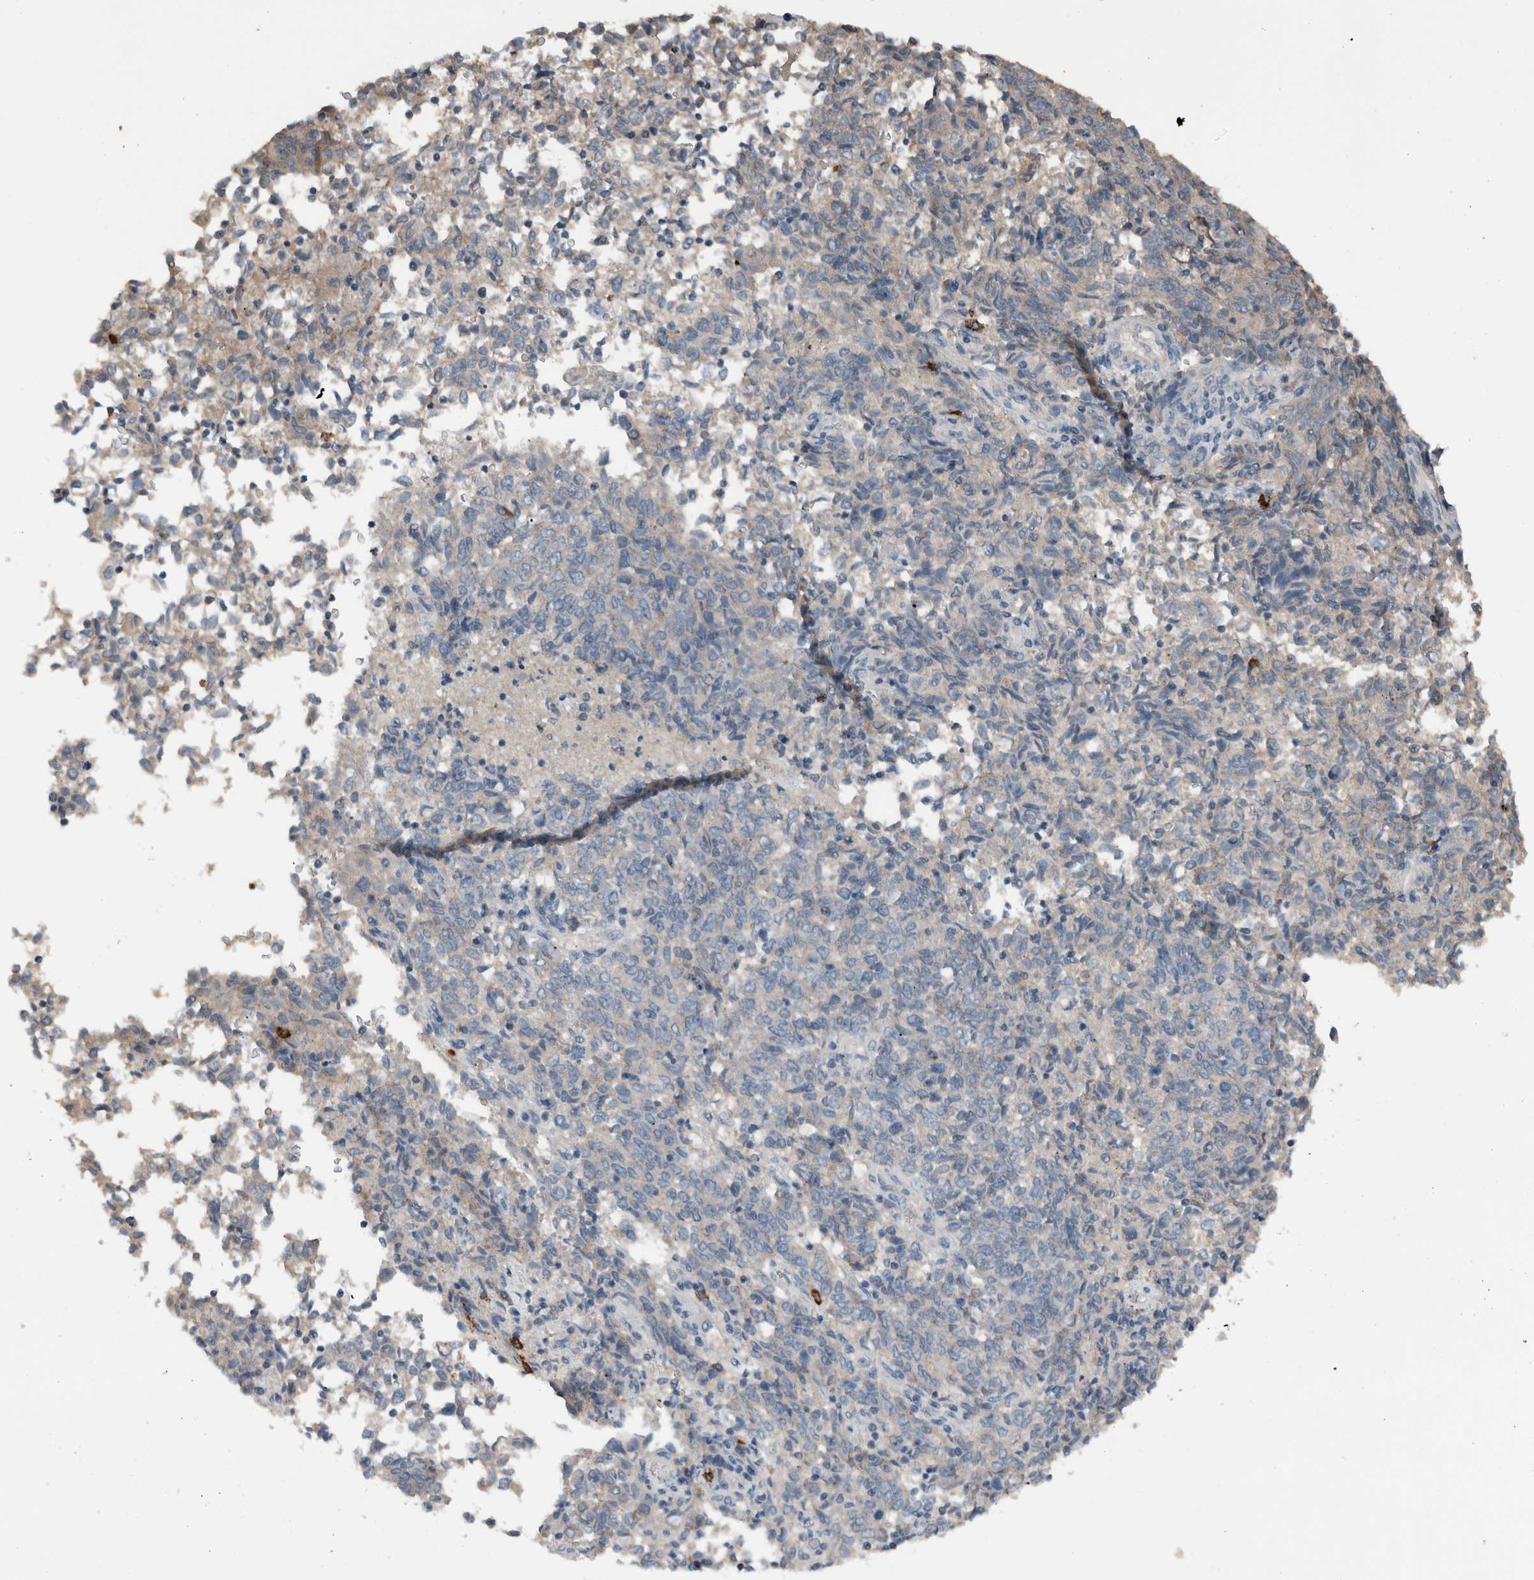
{"staining": {"intensity": "negative", "quantity": "none", "location": "none"}, "tissue": "endometrial cancer", "cell_type": "Tumor cells", "image_type": "cancer", "snomed": [{"axis": "morphology", "description": "Adenocarcinoma, NOS"}, {"axis": "topography", "description": "Endometrium"}], "caption": "Immunohistochemical staining of human endometrial cancer reveals no significant staining in tumor cells.", "gene": "CRNN", "patient": {"sex": "female", "age": 80}}